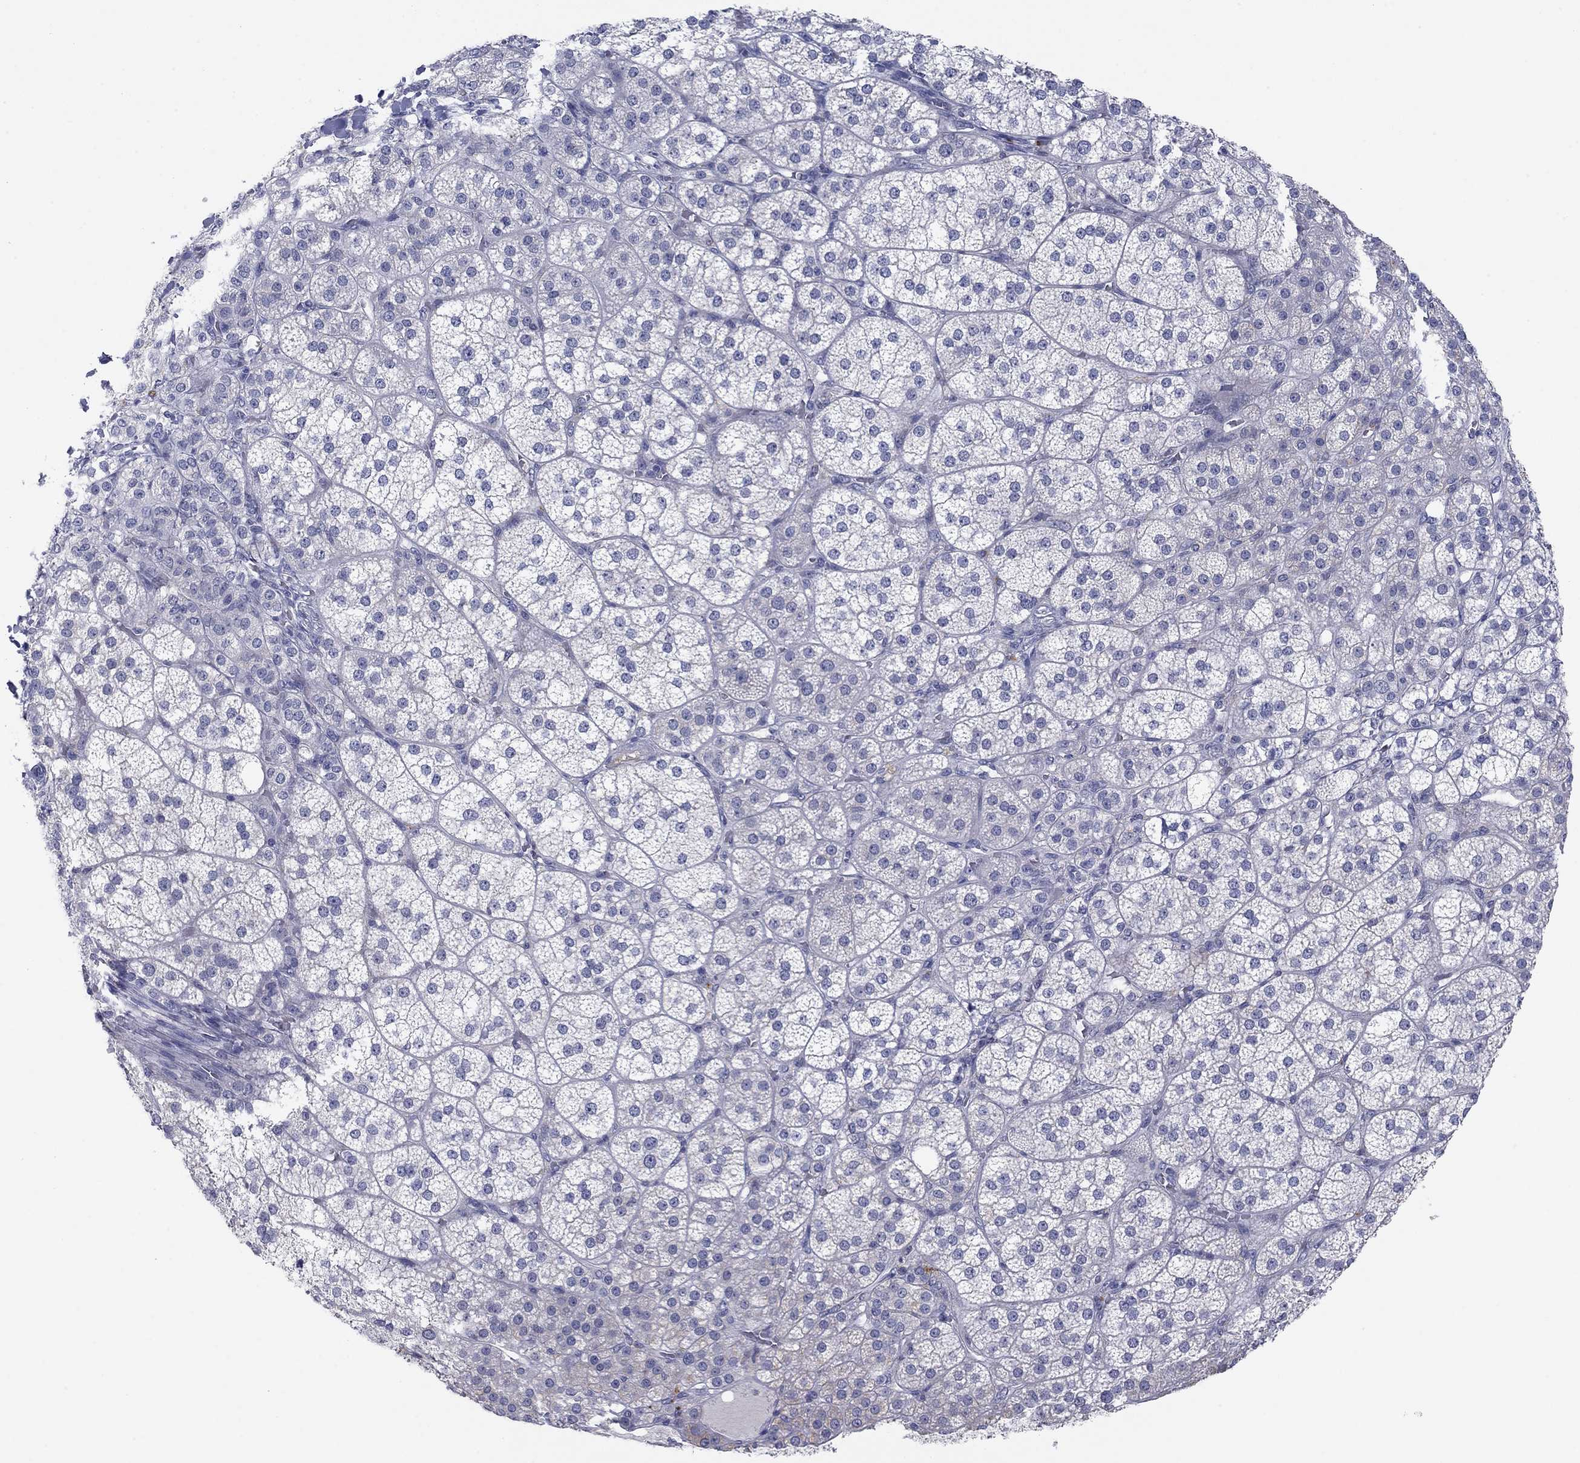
{"staining": {"intensity": "moderate", "quantity": "<25%", "location": "cytoplasmic/membranous"}, "tissue": "adrenal gland", "cell_type": "Glandular cells", "image_type": "normal", "snomed": [{"axis": "morphology", "description": "Normal tissue, NOS"}, {"axis": "topography", "description": "Adrenal gland"}], "caption": "A photomicrograph showing moderate cytoplasmic/membranous positivity in about <25% of glandular cells in benign adrenal gland, as visualized by brown immunohistochemical staining.", "gene": "CNTNAP4", "patient": {"sex": "female", "age": 60}}